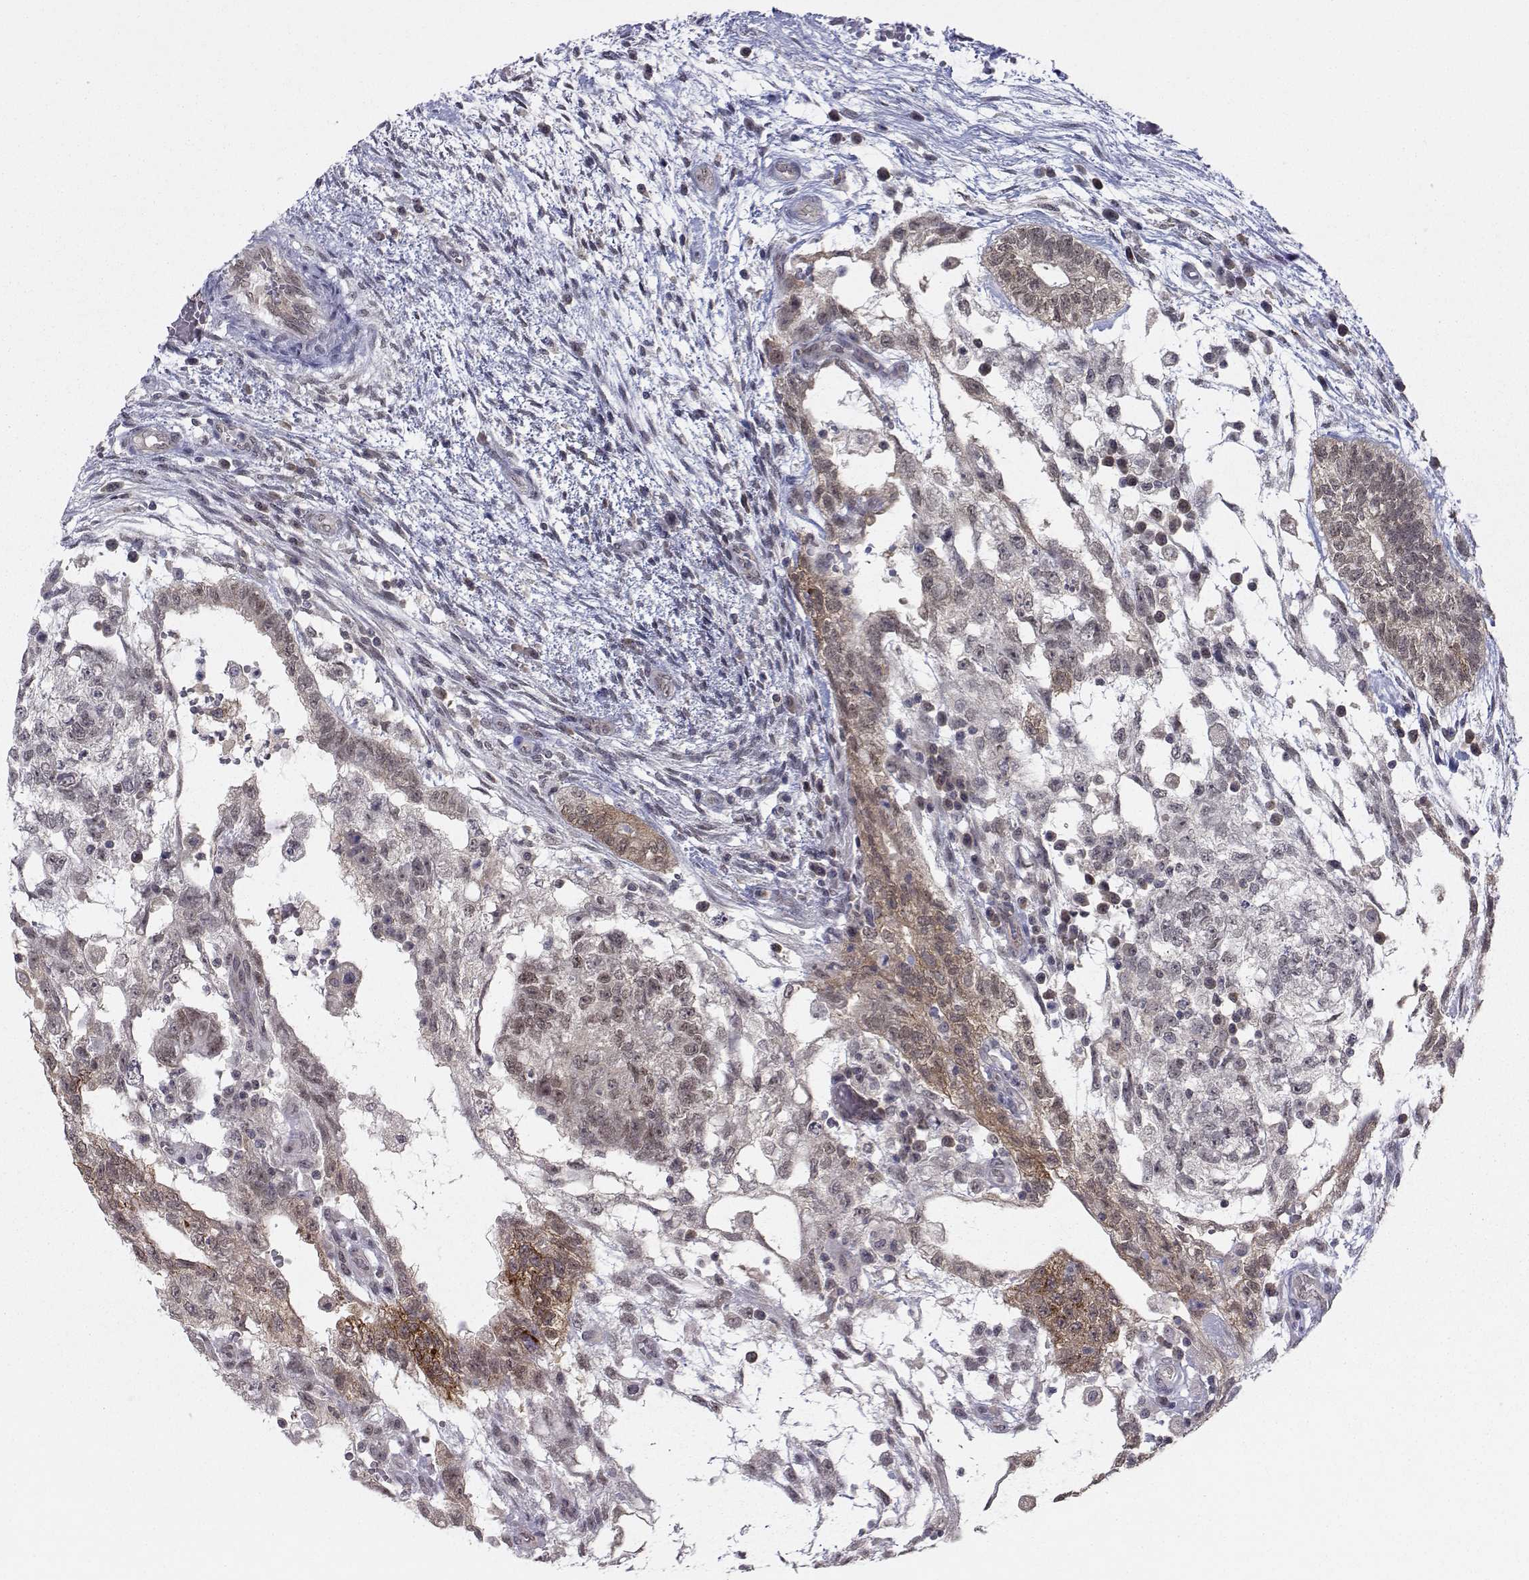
{"staining": {"intensity": "moderate", "quantity": "<25%", "location": "cytoplasmic/membranous"}, "tissue": "testis cancer", "cell_type": "Tumor cells", "image_type": "cancer", "snomed": [{"axis": "morphology", "description": "Normal tissue, NOS"}, {"axis": "morphology", "description": "Carcinoma, Embryonal, NOS"}, {"axis": "topography", "description": "Testis"}, {"axis": "topography", "description": "Epididymis"}], "caption": "DAB immunohistochemical staining of human testis cancer reveals moderate cytoplasmic/membranous protein positivity in approximately <25% of tumor cells. (IHC, brightfield microscopy, high magnification).", "gene": "KIF13B", "patient": {"sex": "male", "age": 32}}